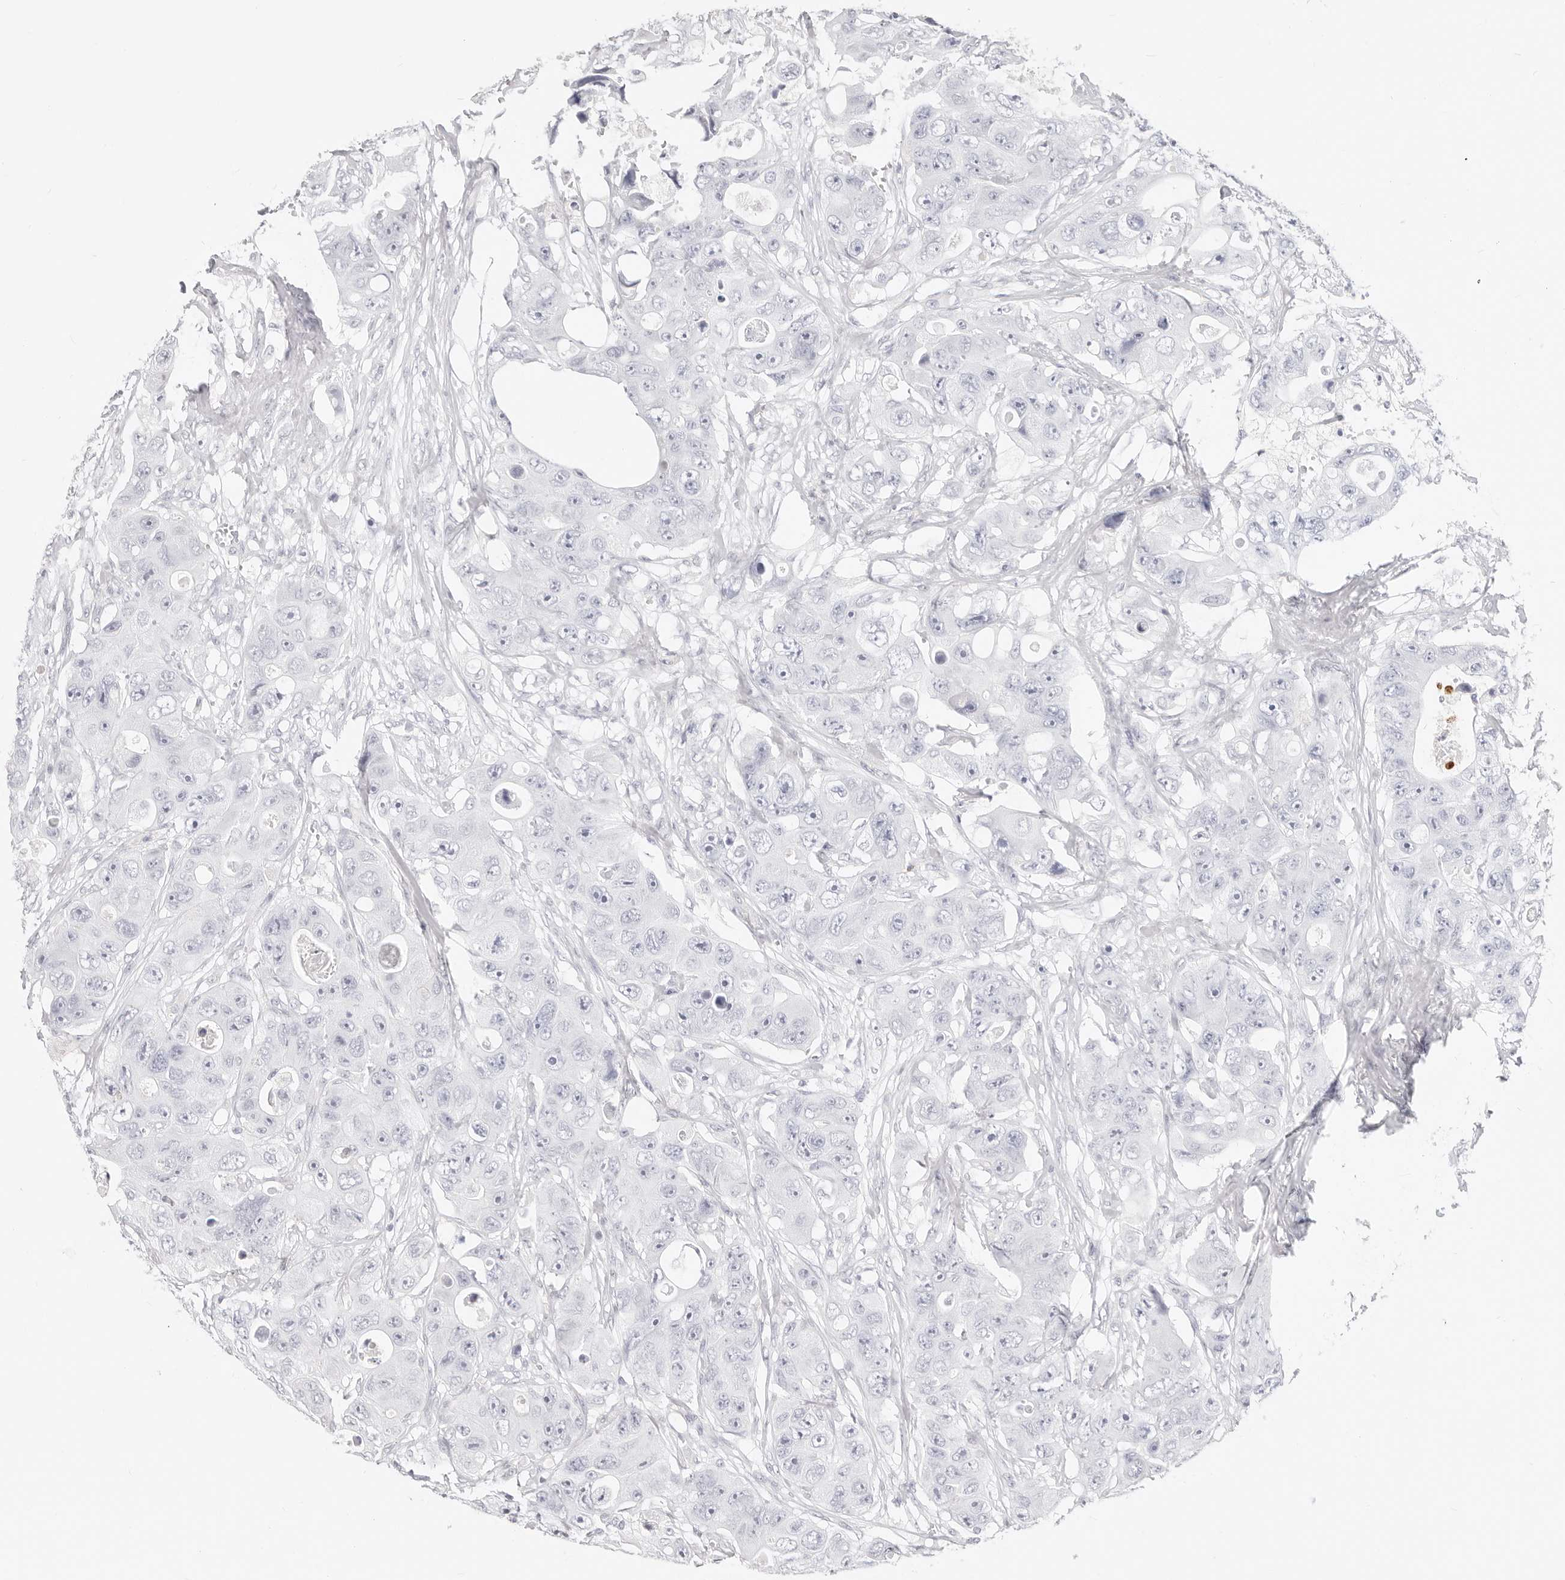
{"staining": {"intensity": "negative", "quantity": "none", "location": "none"}, "tissue": "colorectal cancer", "cell_type": "Tumor cells", "image_type": "cancer", "snomed": [{"axis": "morphology", "description": "Adenocarcinoma, NOS"}, {"axis": "topography", "description": "Colon"}], "caption": "There is no significant positivity in tumor cells of adenocarcinoma (colorectal).", "gene": "CAMP", "patient": {"sex": "female", "age": 46}}